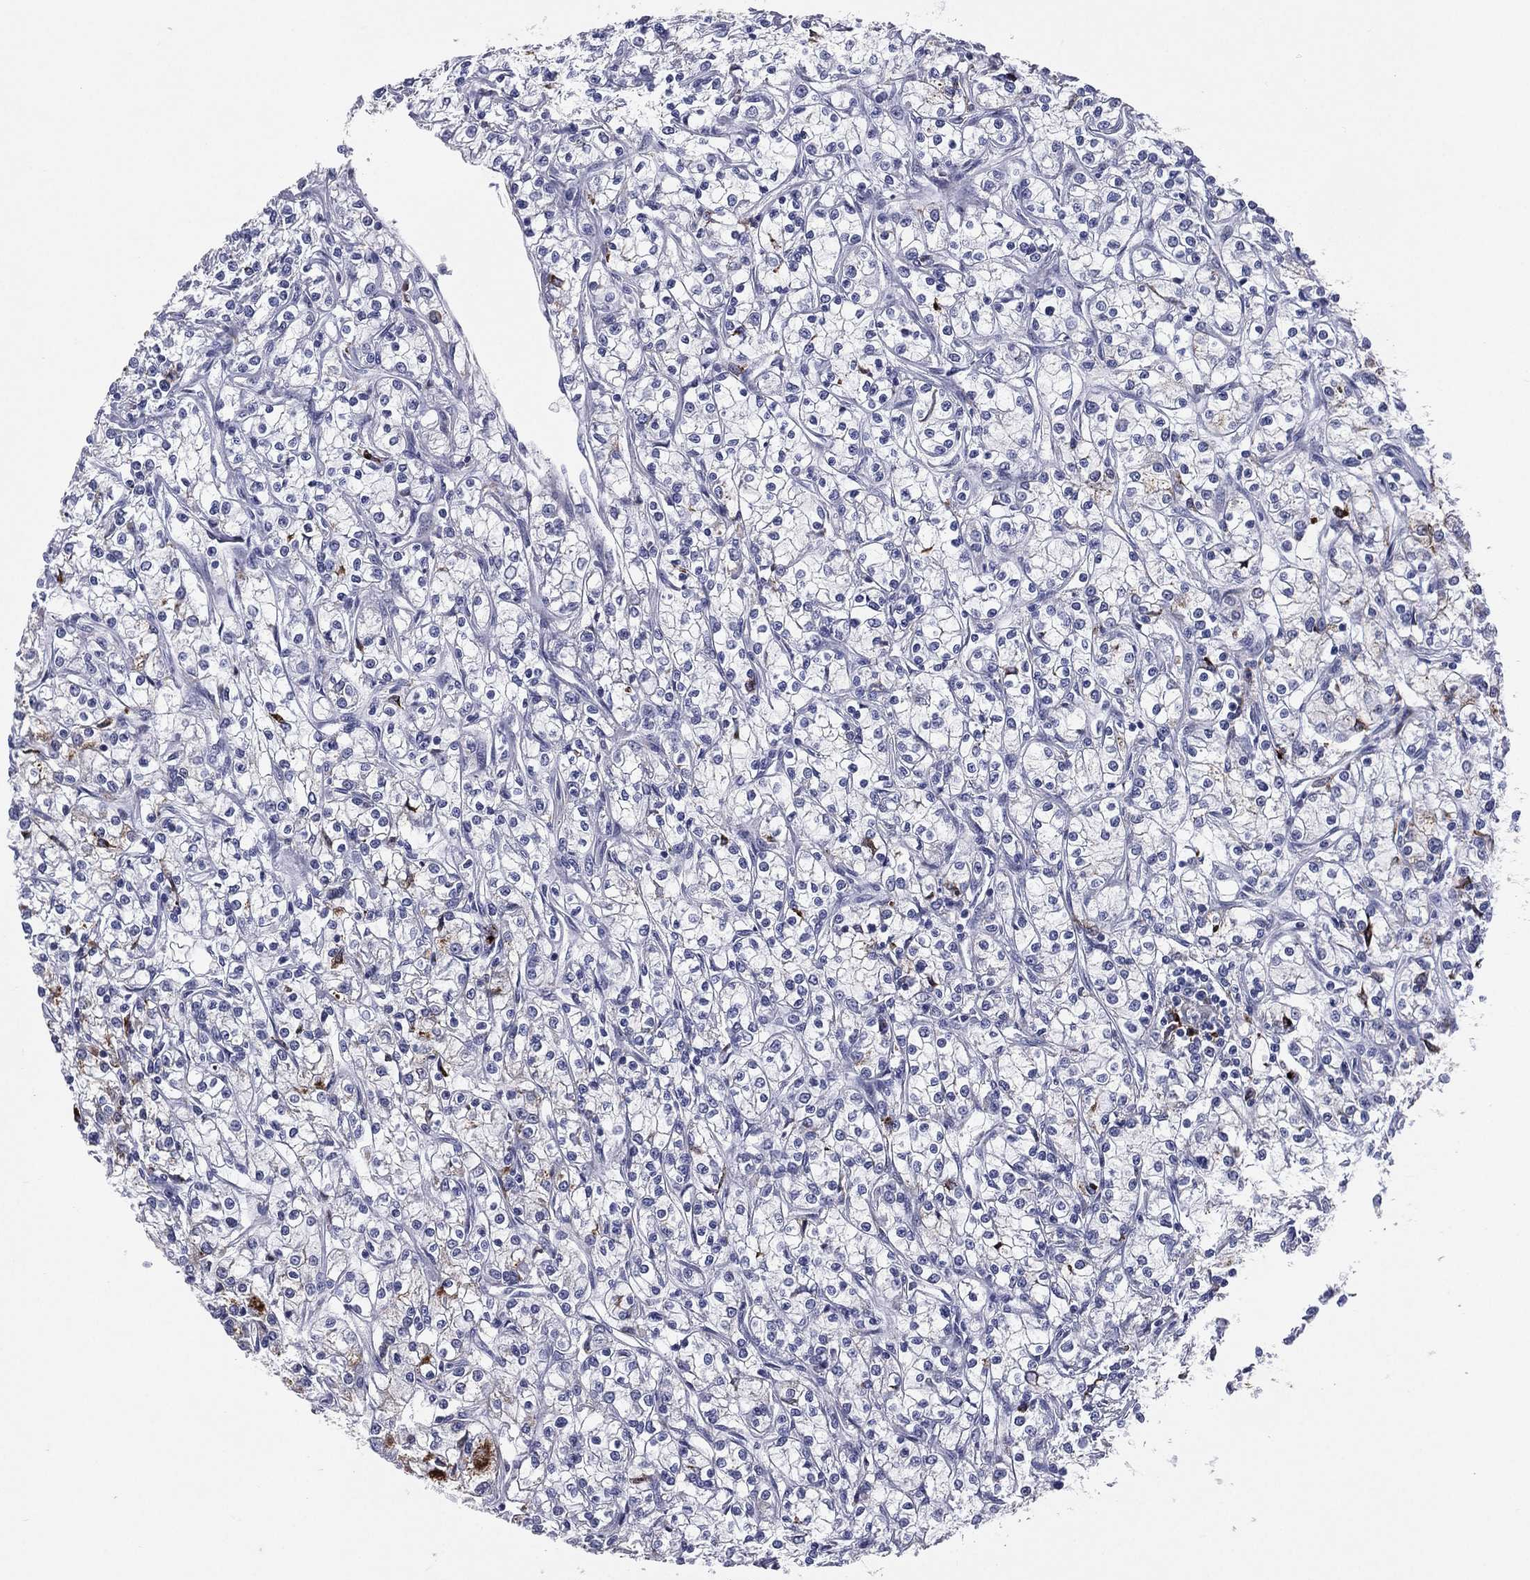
{"staining": {"intensity": "negative", "quantity": "none", "location": "none"}, "tissue": "renal cancer", "cell_type": "Tumor cells", "image_type": "cancer", "snomed": [{"axis": "morphology", "description": "Adenocarcinoma, NOS"}, {"axis": "topography", "description": "Kidney"}], "caption": "Photomicrograph shows no protein expression in tumor cells of renal cancer (adenocarcinoma) tissue.", "gene": "HLA-DOA", "patient": {"sex": "female", "age": 59}}